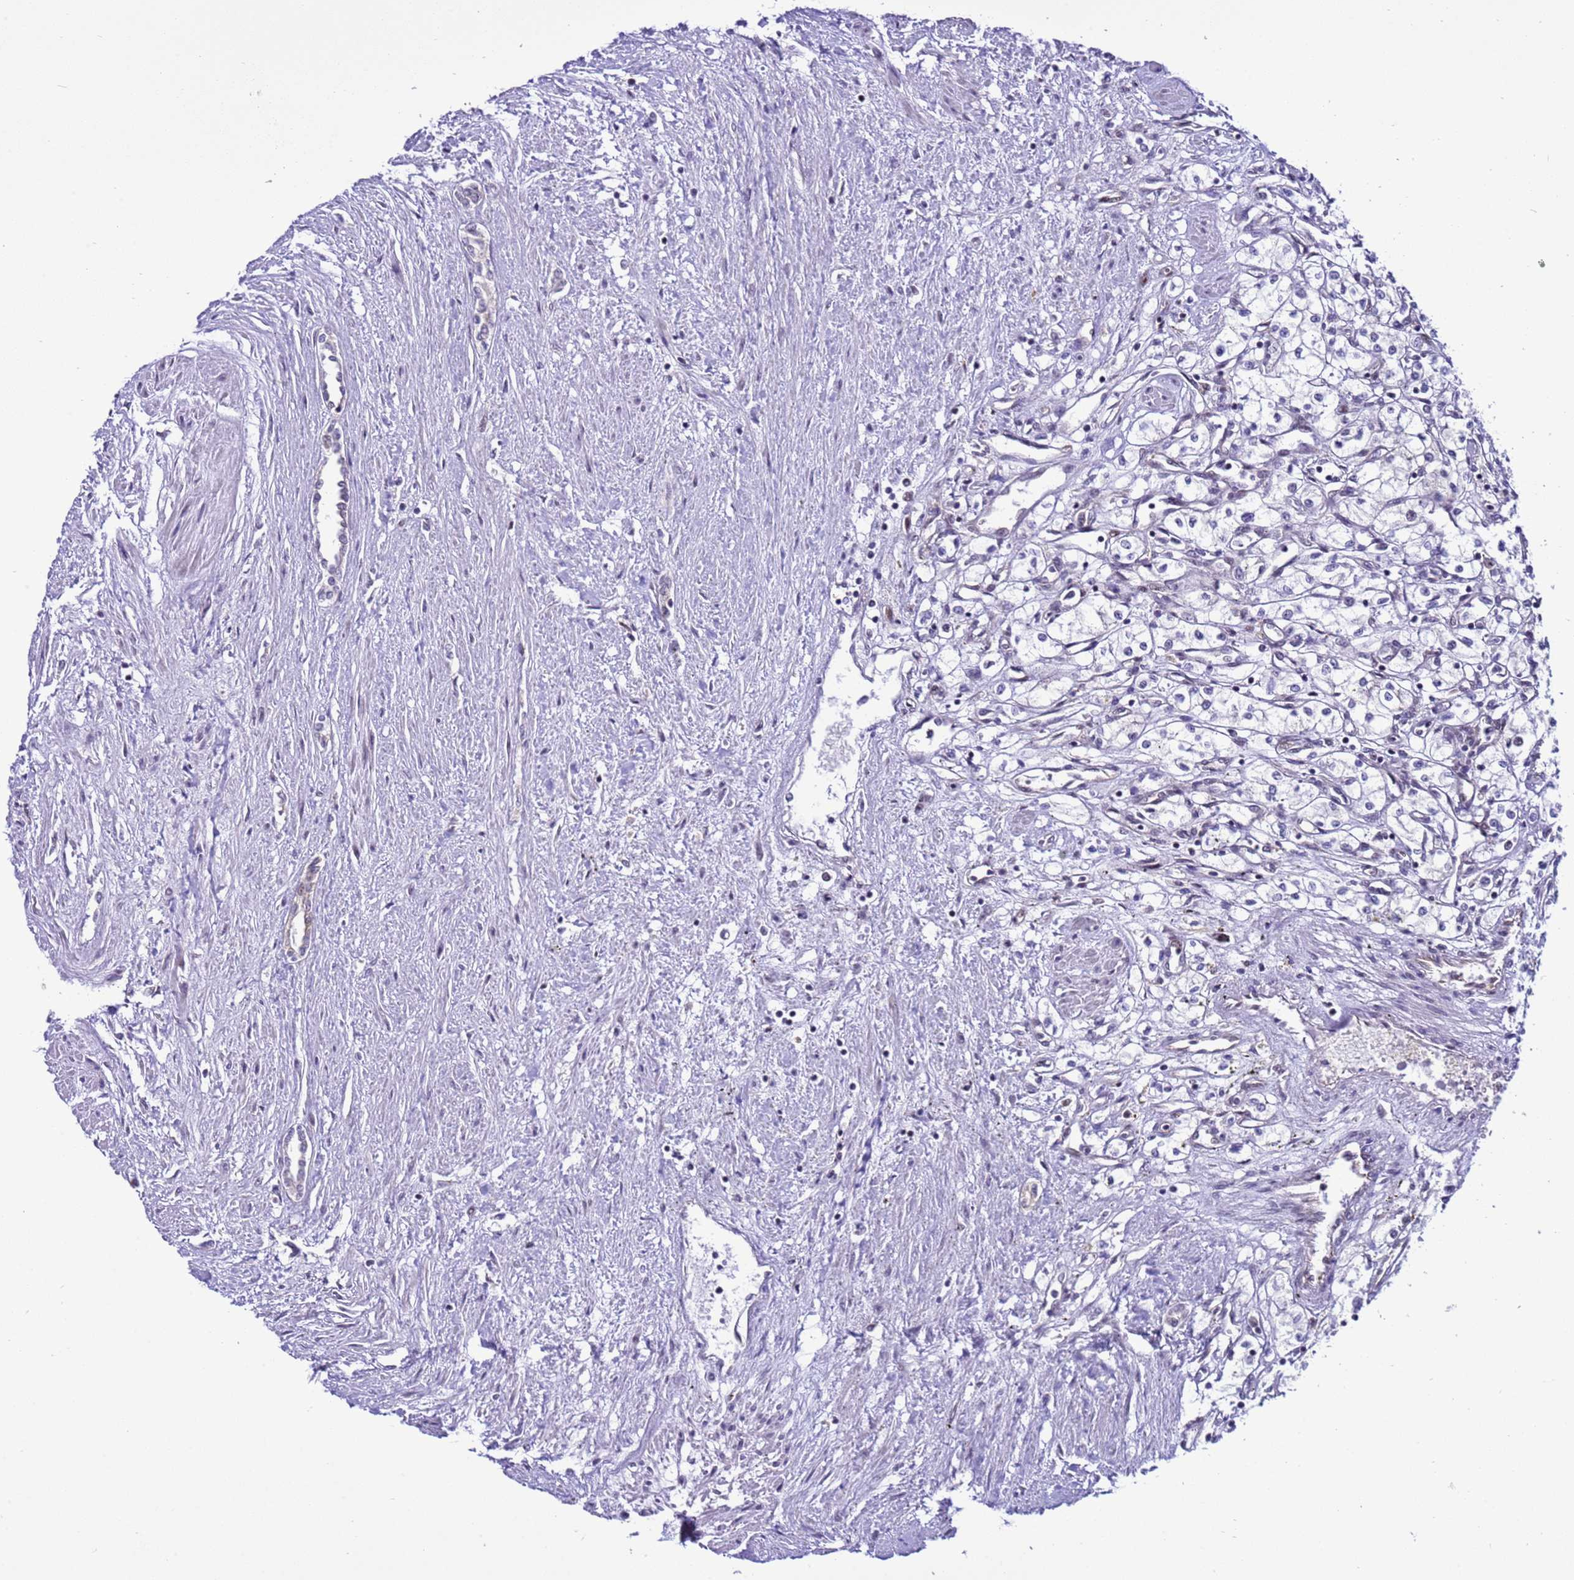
{"staining": {"intensity": "negative", "quantity": "none", "location": "none"}, "tissue": "renal cancer", "cell_type": "Tumor cells", "image_type": "cancer", "snomed": [{"axis": "morphology", "description": "Adenocarcinoma, NOS"}, {"axis": "topography", "description": "Kidney"}], "caption": "This is an IHC photomicrograph of human adenocarcinoma (renal). There is no staining in tumor cells.", "gene": "RASD1", "patient": {"sex": "male", "age": 59}}